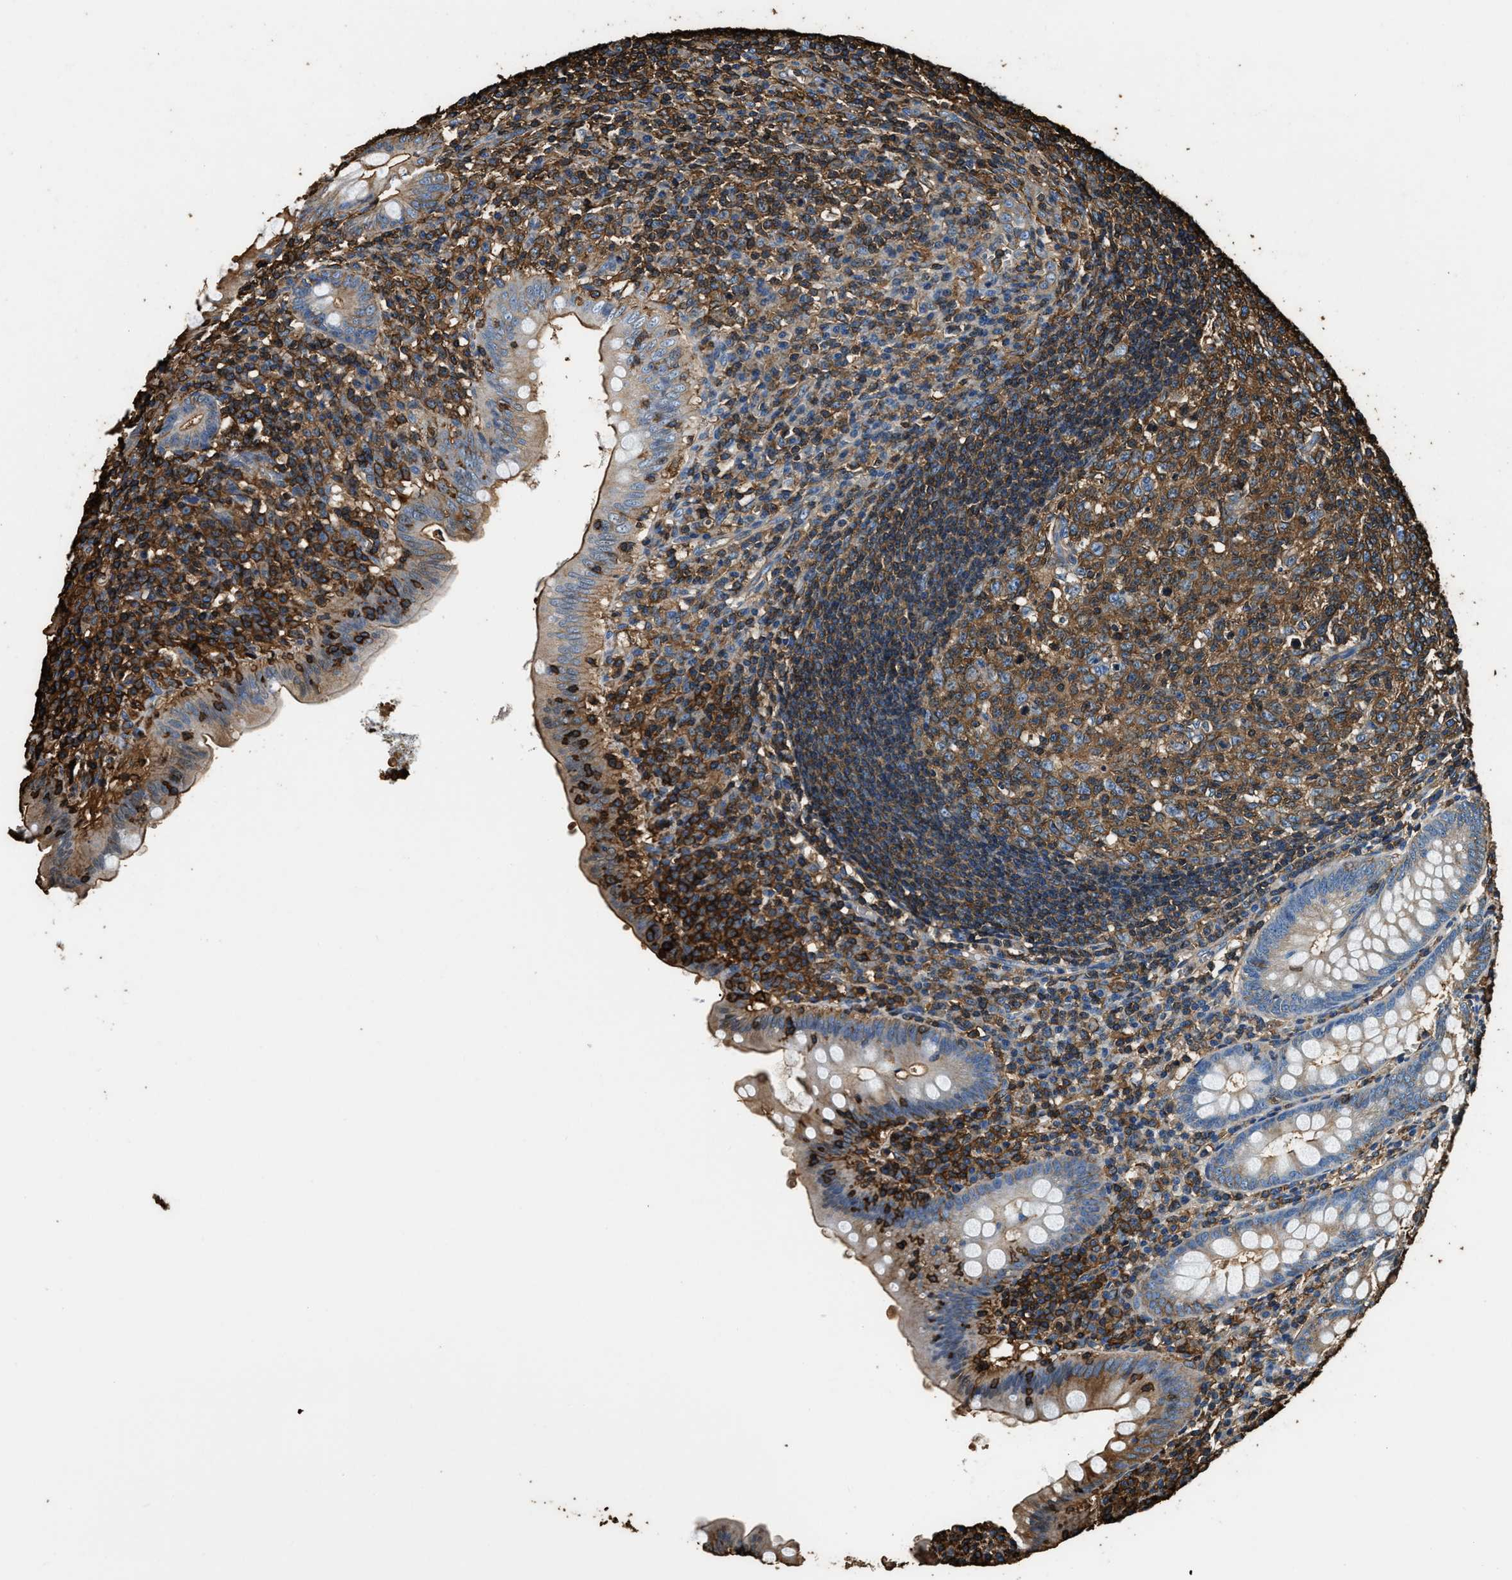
{"staining": {"intensity": "moderate", "quantity": "25%-75%", "location": "cytoplasmic/membranous"}, "tissue": "appendix", "cell_type": "Glandular cells", "image_type": "normal", "snomed": [{"axis": "morphology", "description": "Normal tissue, NOS"}, {"axis": "topography", "description": "Appendix"}], "caption": "A photomicrograph showing moderate cytoplasmic/membranous staining in about 25%-75% of glandular cells in normal appendix, as visualized by brown immunohistochemical staining.", "gene": "ACCS", "patient": {"sex": "male", "age": 56}}